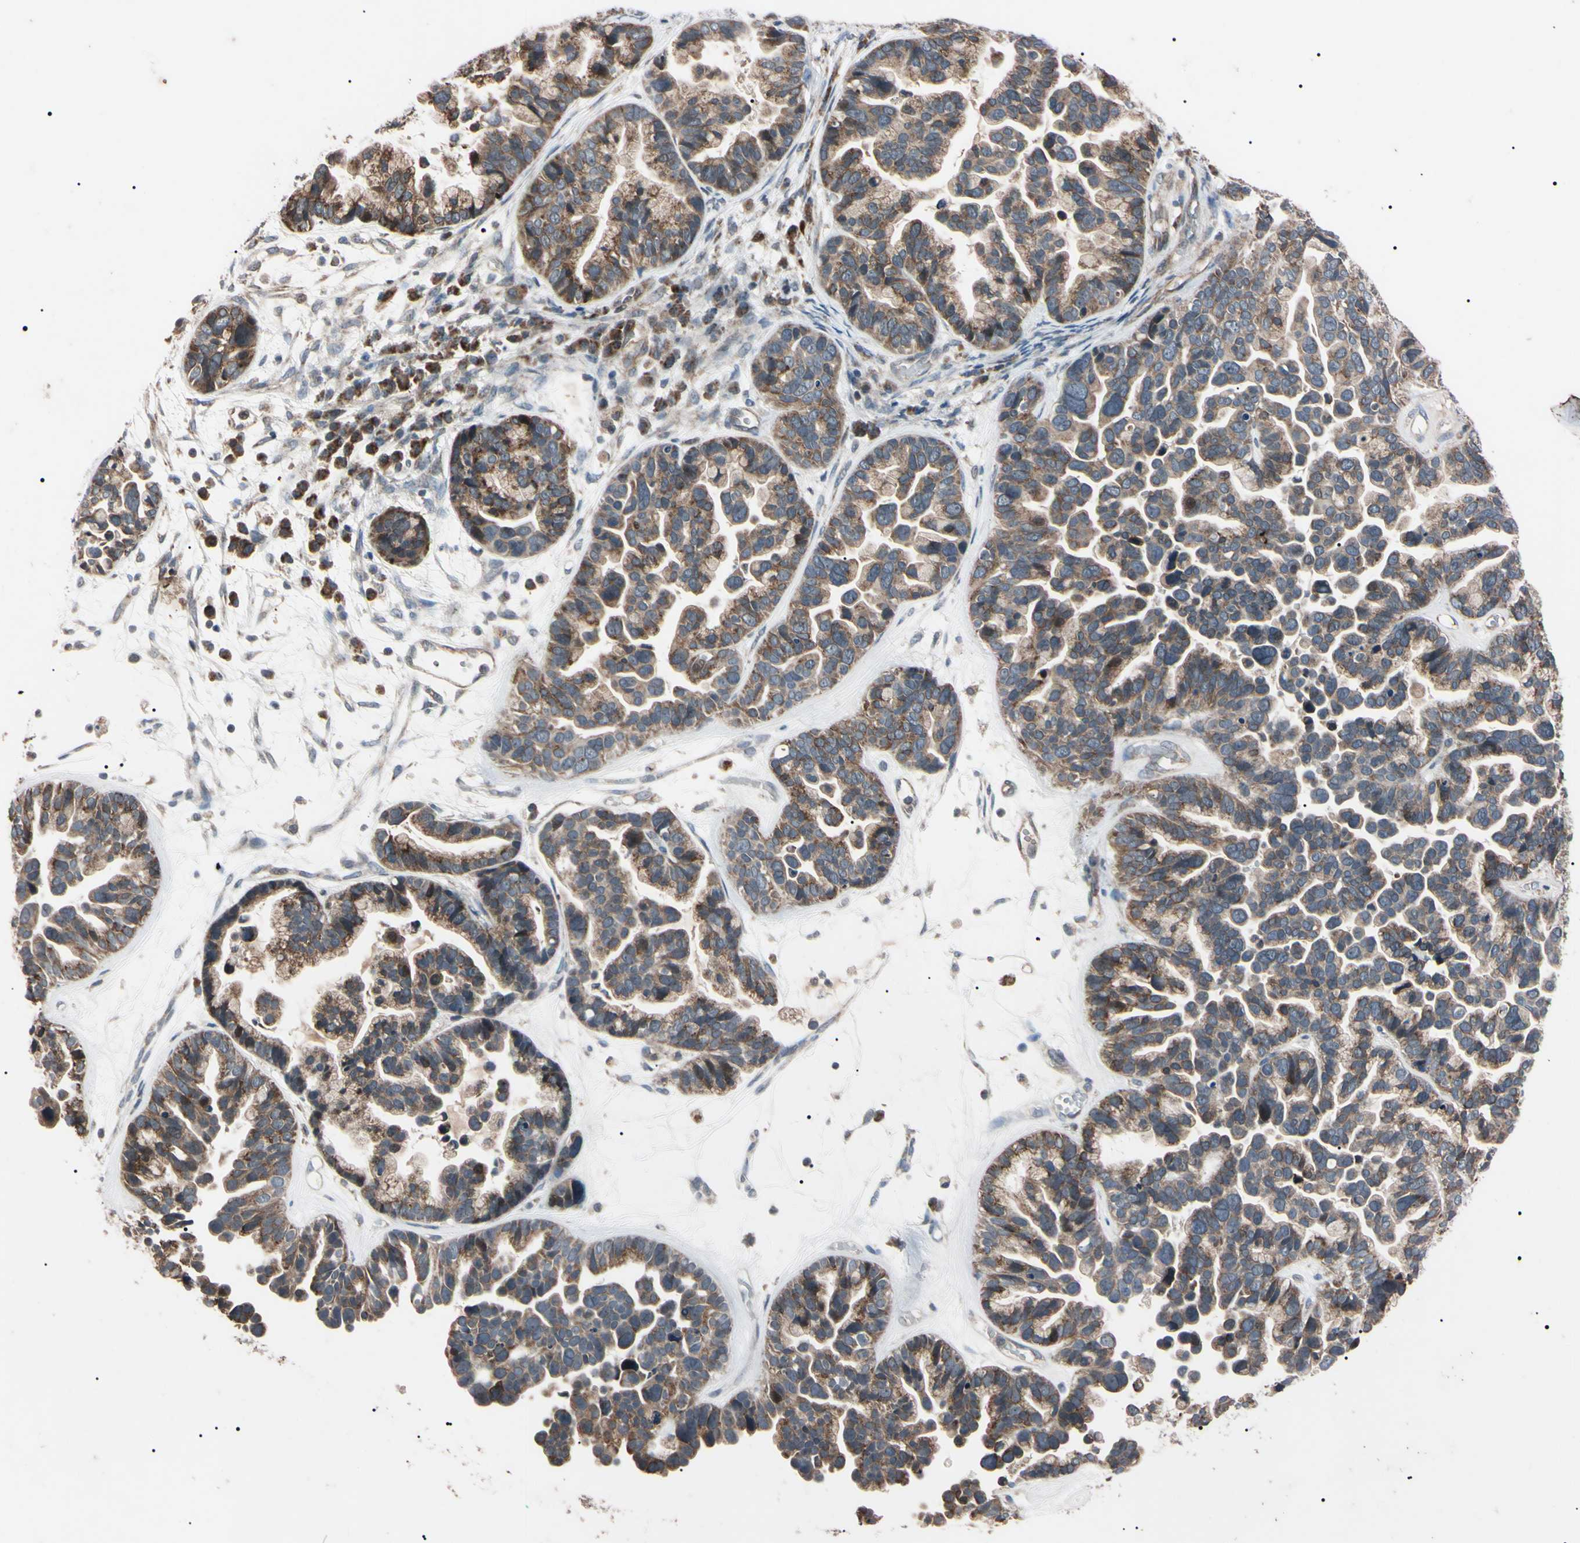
{"staining": {"intensity": "moderate", "quantity": ">75%", "location": "cytoplasmic/membranous"}, "tissue": "ovarian cancer", "cell_type": "Tumor cells", "image_type": "cancer", "snomed": [{"axis": "morphology", "description": "Cystadenocarcinoma, serous, NOS"}, {"axis": "topography", "description": "Ovary"}], "caption": "Immunohistochemical staining of human ovarian cancer shows moderate cytoplasmic/membranous protein expression in approximately >75% of tumor cells.", "gene": "TNFRSF1A", "patient": {"sex": "female", "age": 56}}